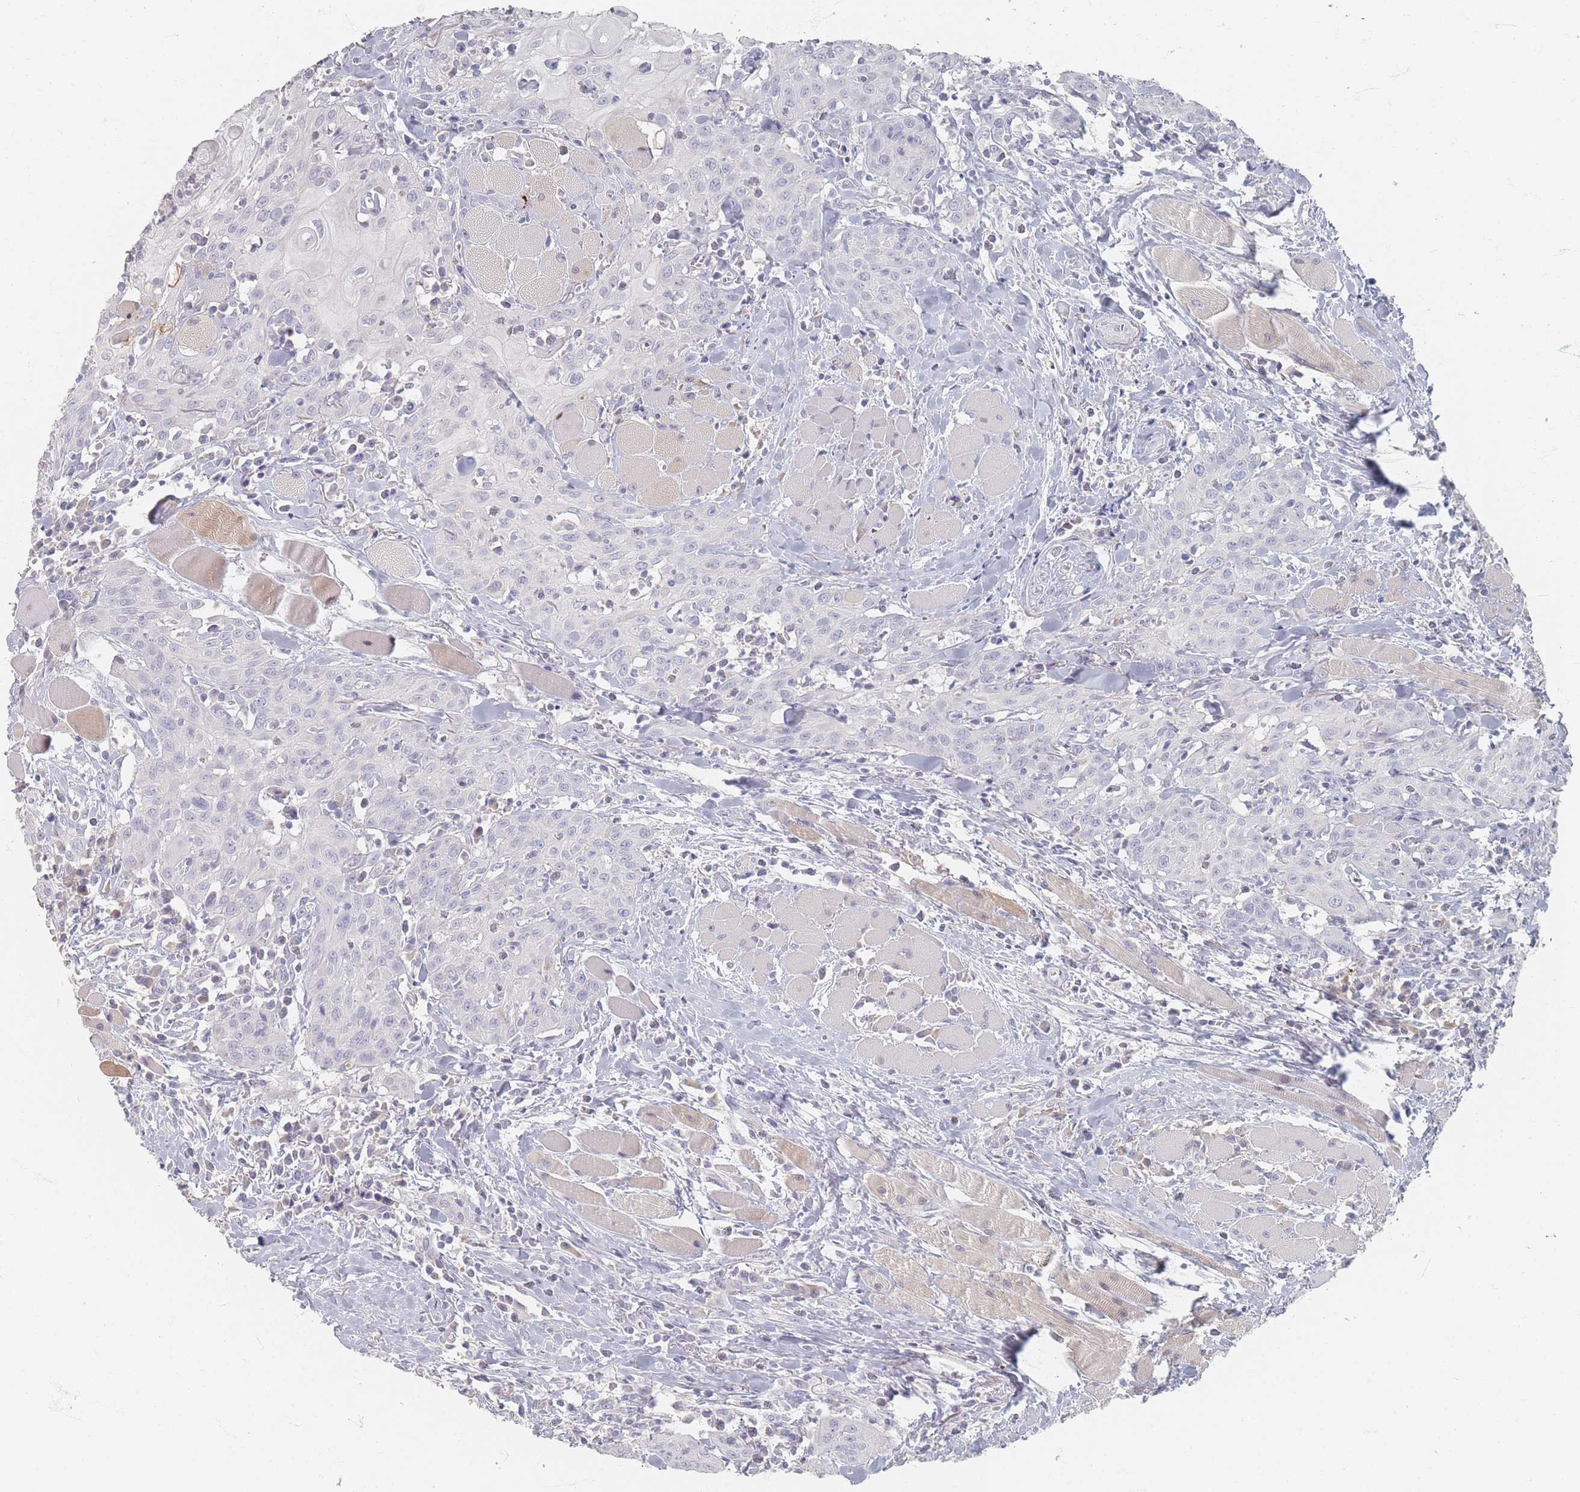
{"staining": {"intensity": "negative", "quantity": "none", "location": "none"}, "tissue": "head and neck cancer", "cell_type": "Tumor cells", "image_type": "cancer", "snomed": [{"axis": "morphology", "description": "Squamous cell carcinoma, NOS"}, {"axis": "topography", "description": "Oral tissue"}, {"axis": "topography", "description": "Head-Neck"}], "caption": "The photomicrograph demonstrates no staining of tumor cells in squamous cell carcinoma (head and neck). (Immunohistochemistry (ihc), brightfield microscopy, high magnification).", "gene": "HELZ2", "patient": {"sex": "female", "age": 70}}